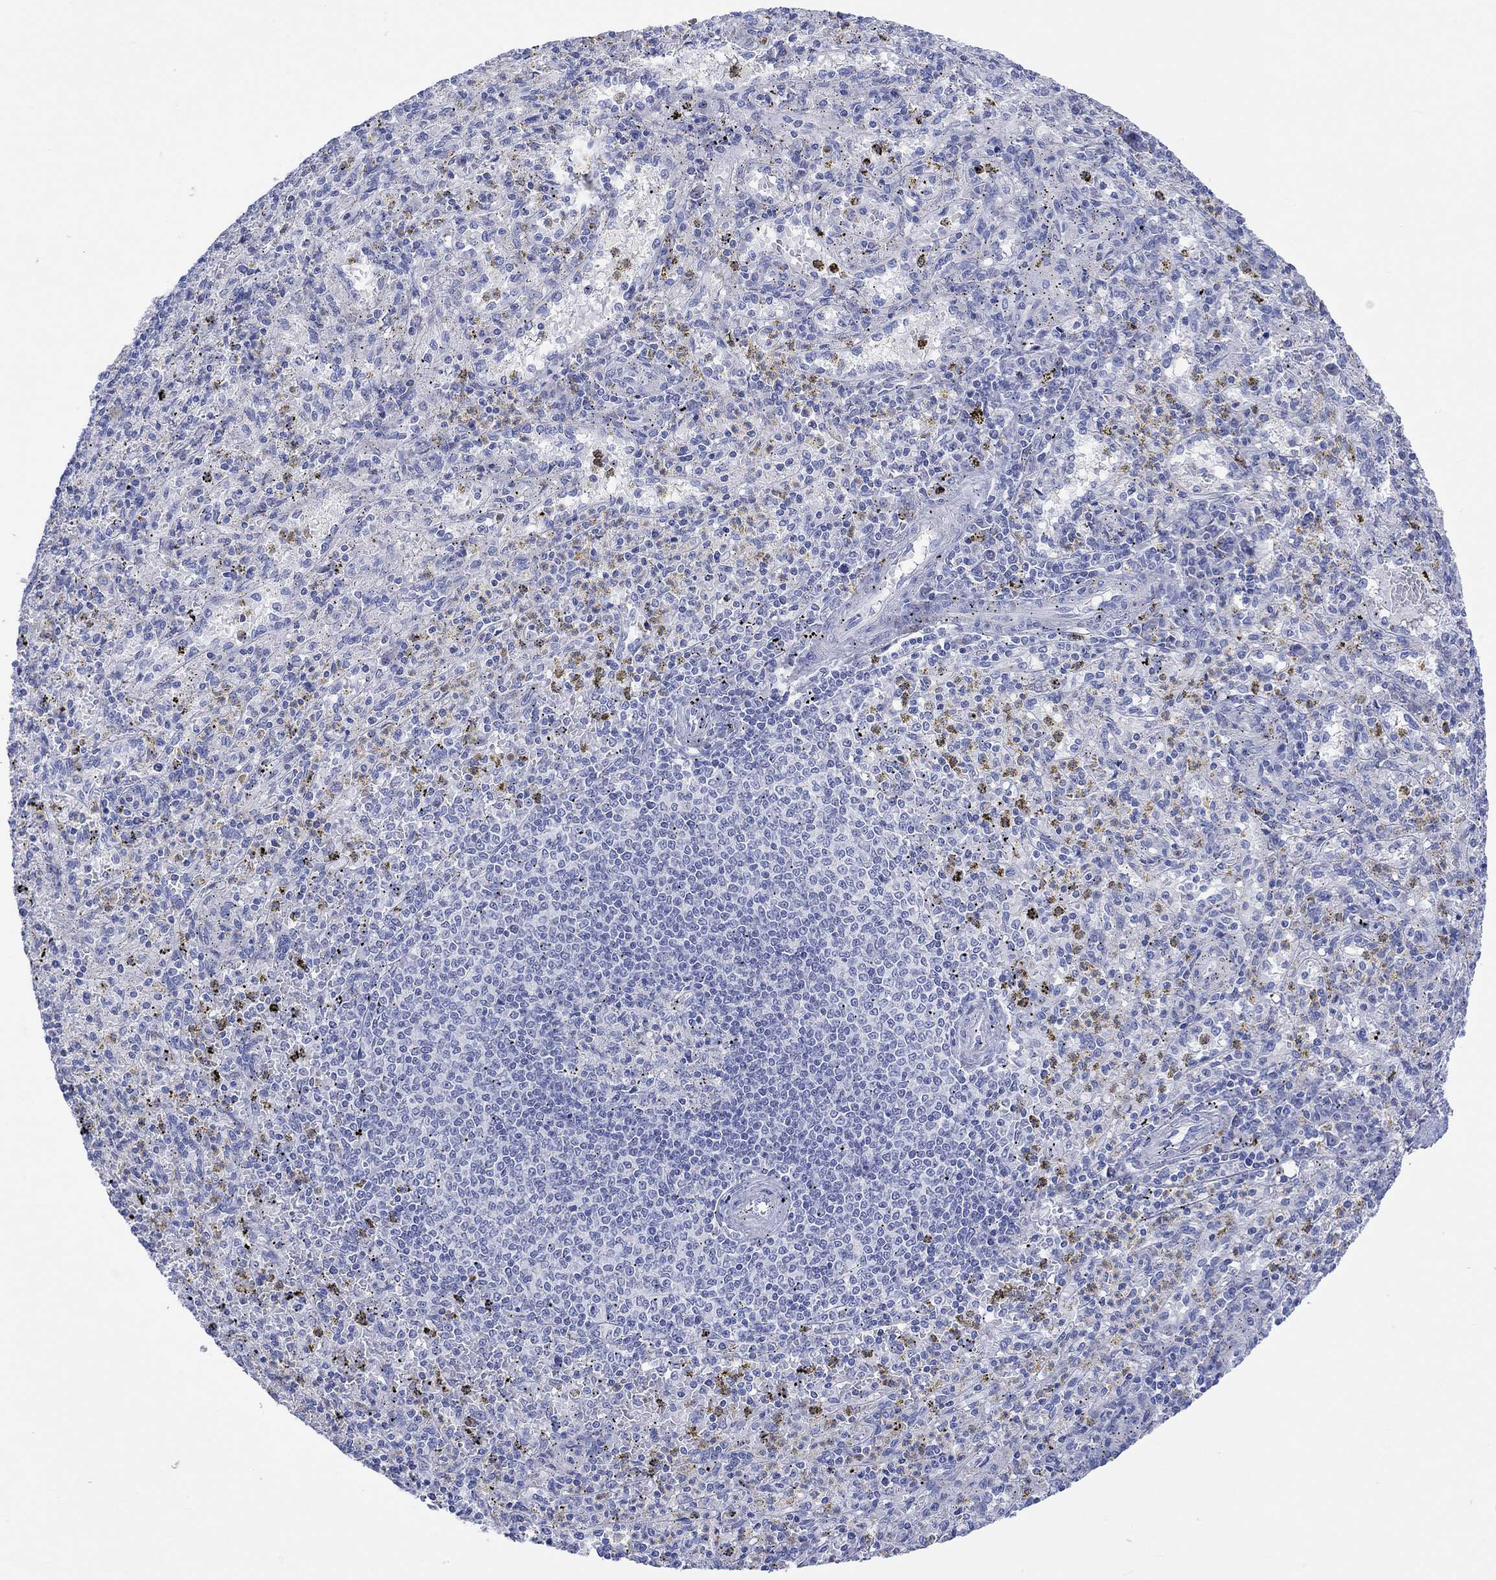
{"staining": {"intensity": "negative", "quantity": "none", "location": "none"}, "tissue": "spleen", "cell_type": "Cells in red pulp", "image_type": "normal", "snomed": [{"axis": "morphology", "description": "Normal tissue, NOS"}, {"axis": "topography", "description": "Spleen"}], "caption": "High magnification brightfield microscopy of normal spleen stained with DAB (3,3'-diaminobenzidine) (brown) and counterstained with hematoxylin (blue): cells in red pulp show no significant staining.", "gene": "REEP6", "patient": {"sex": "male", "age": 60}}